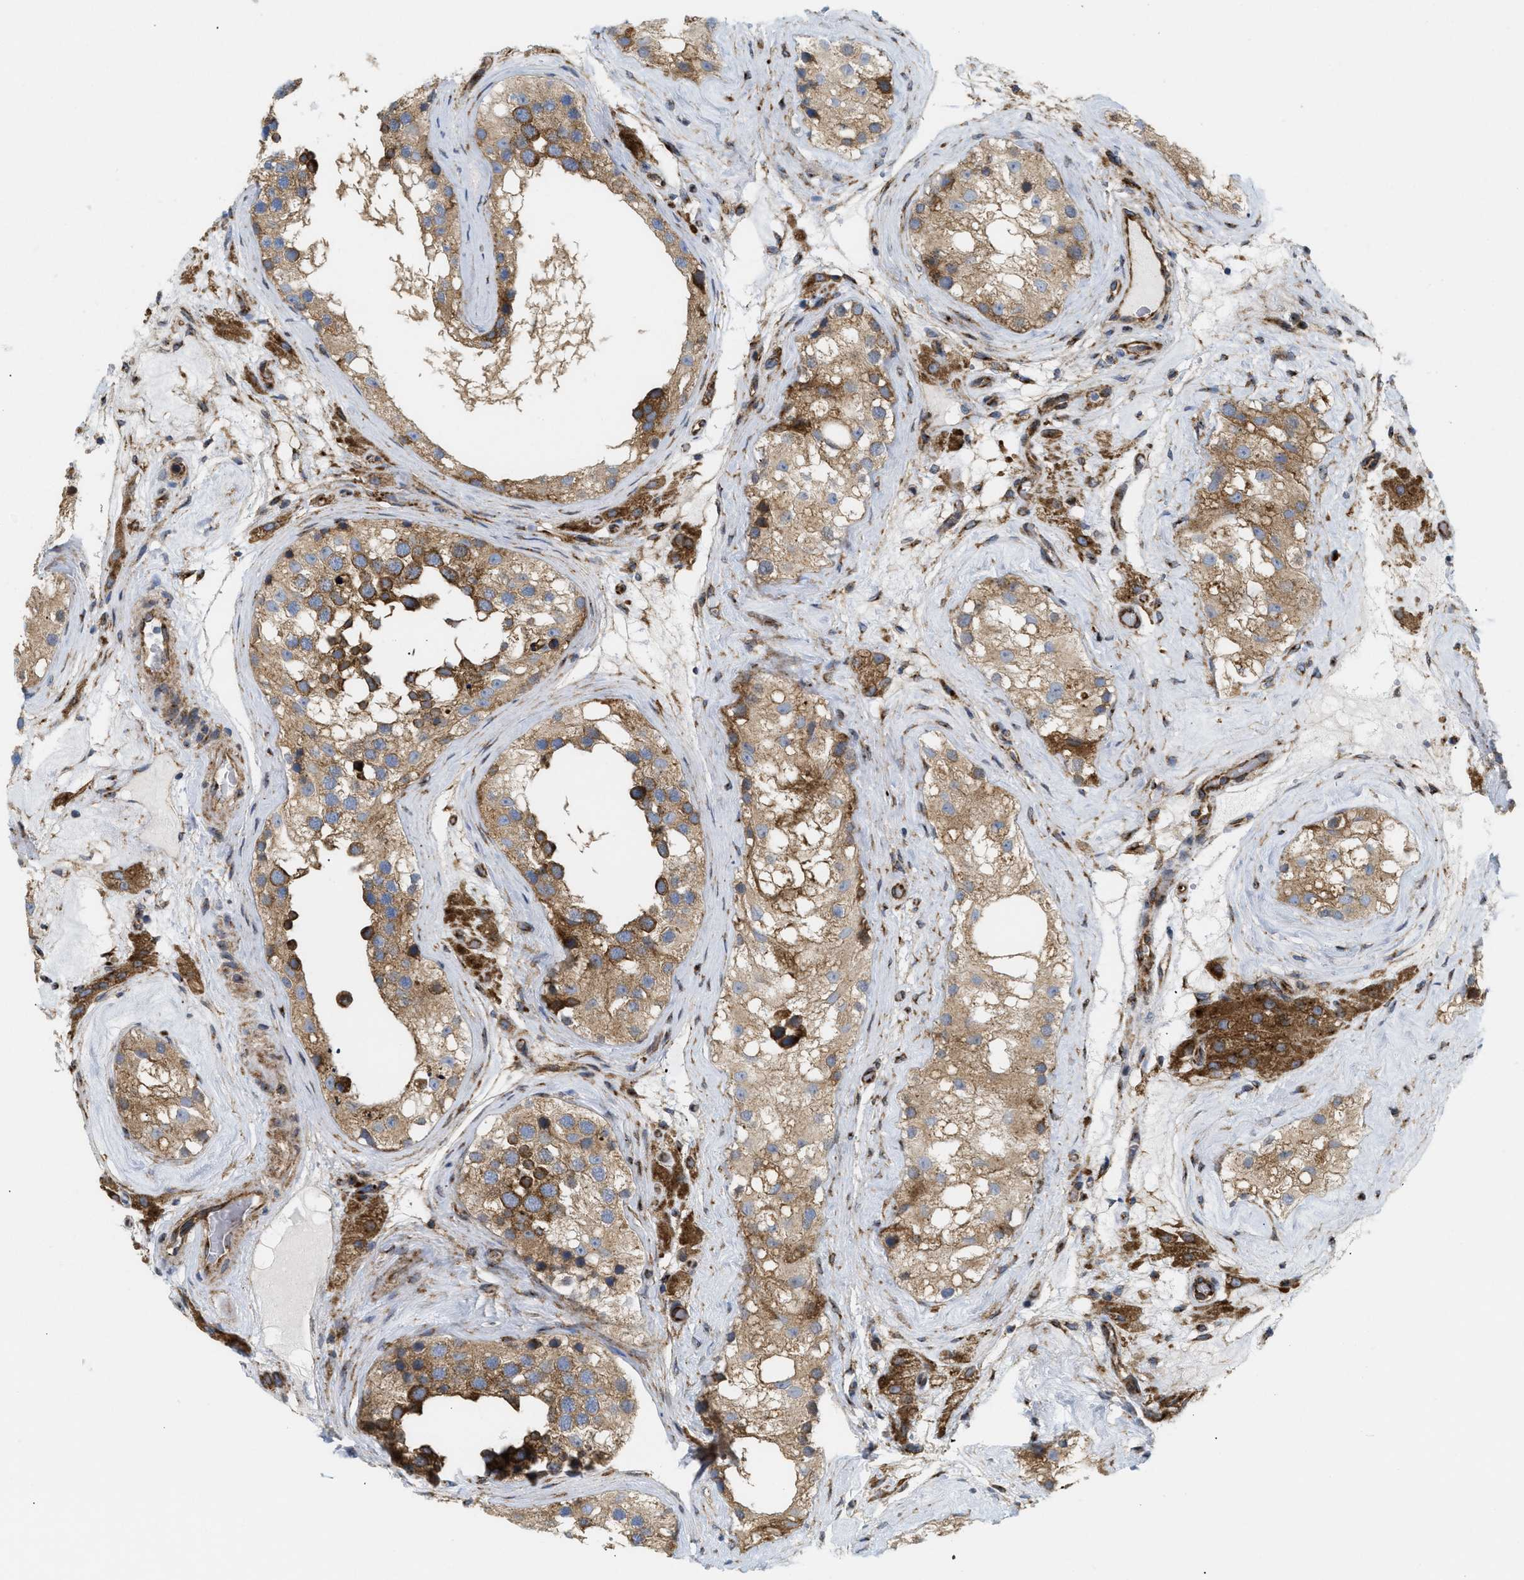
{"staining": {"intensity": "moderate", "quantity": ">75%", "location": "cytoplasmic/membranous"}, "tissue": "testis", "cell_type": "Cells in seminiferous ducts", "image_type": "normal", "snomed": [{"axis": "morphology", "description": "Normal tissue, NOS"}, {"axis": "morphology", "description": "Seminoma, NOS"}, {"axis": "topography", "description": "Testis"}], "caption": "Moderate cytoplasmic/membranous protein positivity is identified in approximately >75% of cells in seminiferous ducts in testis.", "gene": "DCTN4", "patient": {"sex": "male", "age": 71}}